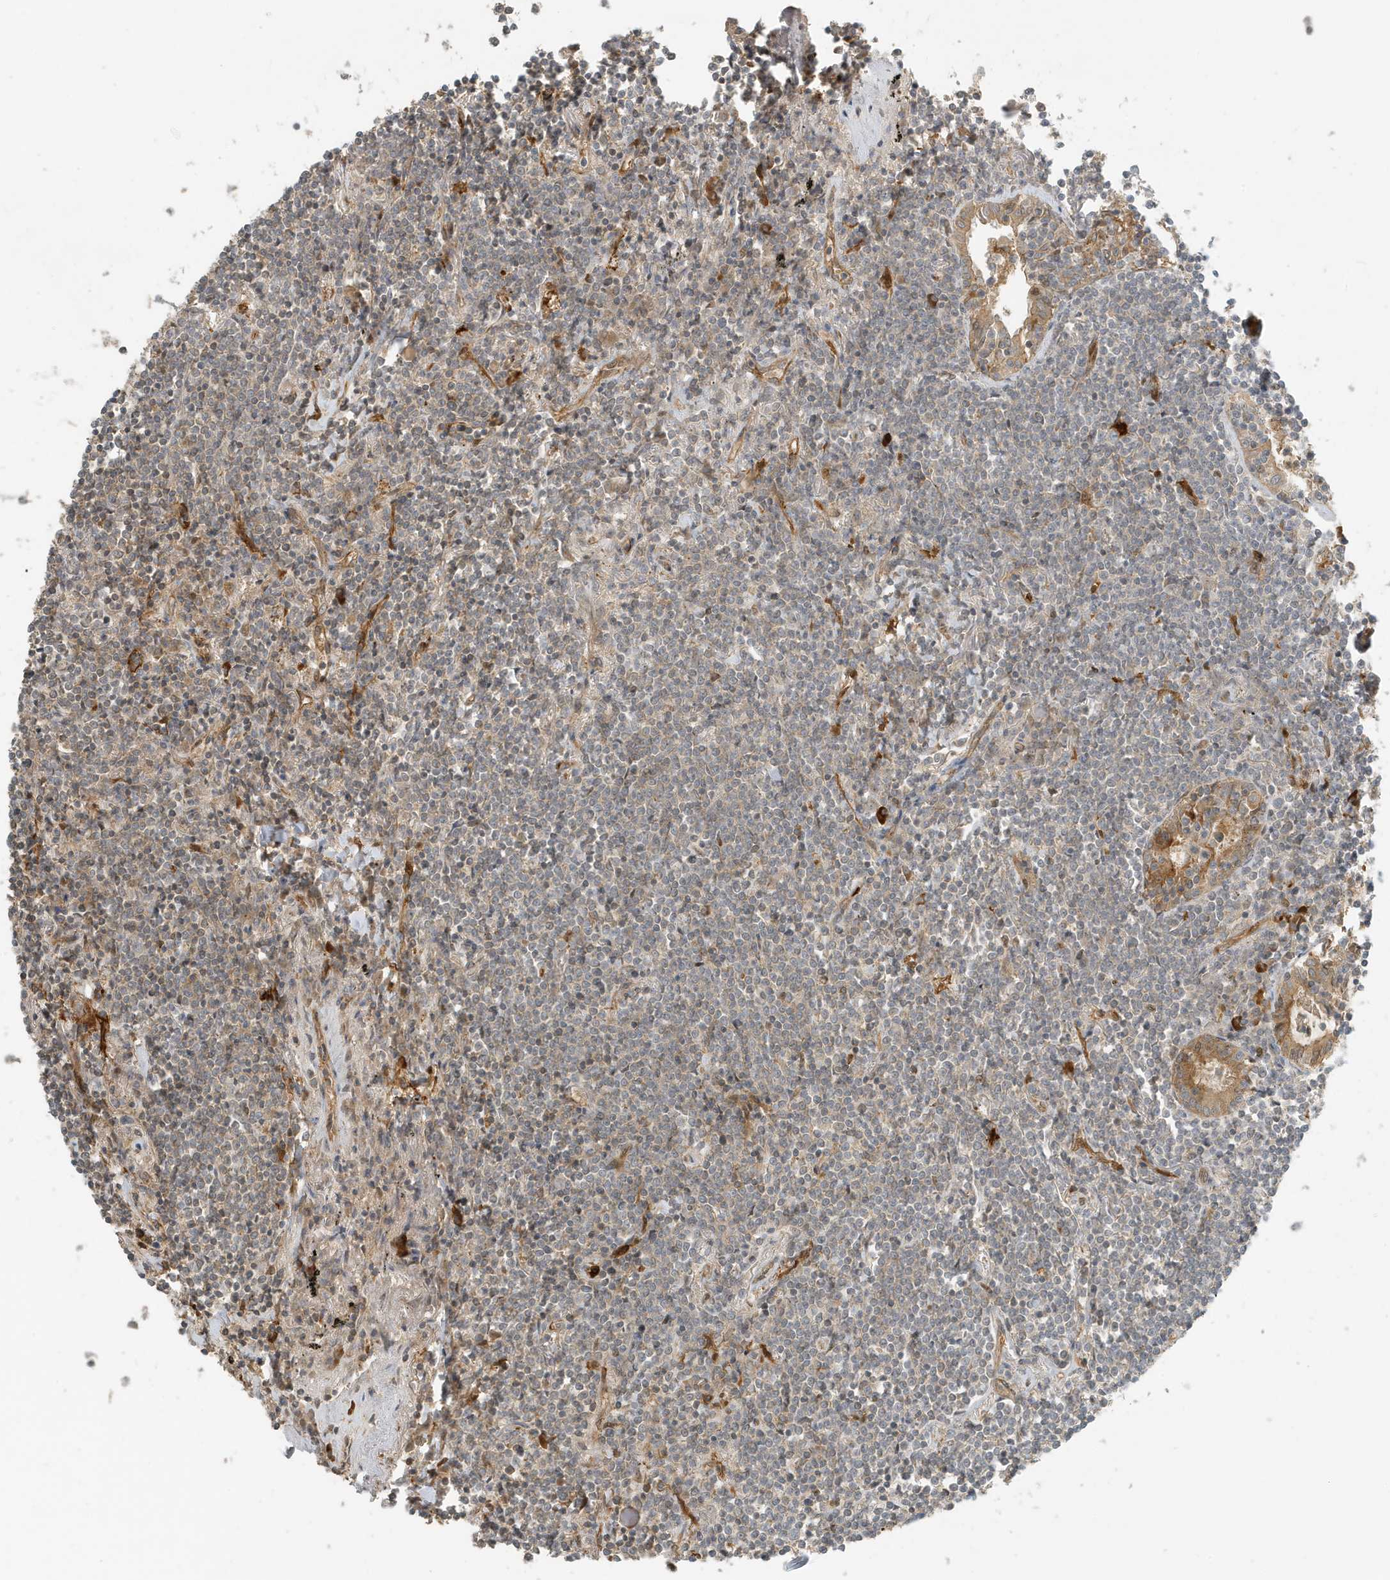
{"staining": {"intensity": "negative", "quantity": "none", "location": "none"}, "tissue": "lymphoma", "cell_type": "Tumor cells", "image_type": "cancer", "snomed": [{"axis": "morphology", "description": "Malignant lymphoma, non-Hodgkin's type, Low grade"}, {"axis": "topography", "description": "Lung"}], "caption": "Protein analysis of low-grade malignant lymphoma, non-Hodgkin's type demonstrates no significant positivity in tumor cells.", "gene": "FYCO1", "patient": {"sex": "female", "age": 71}}